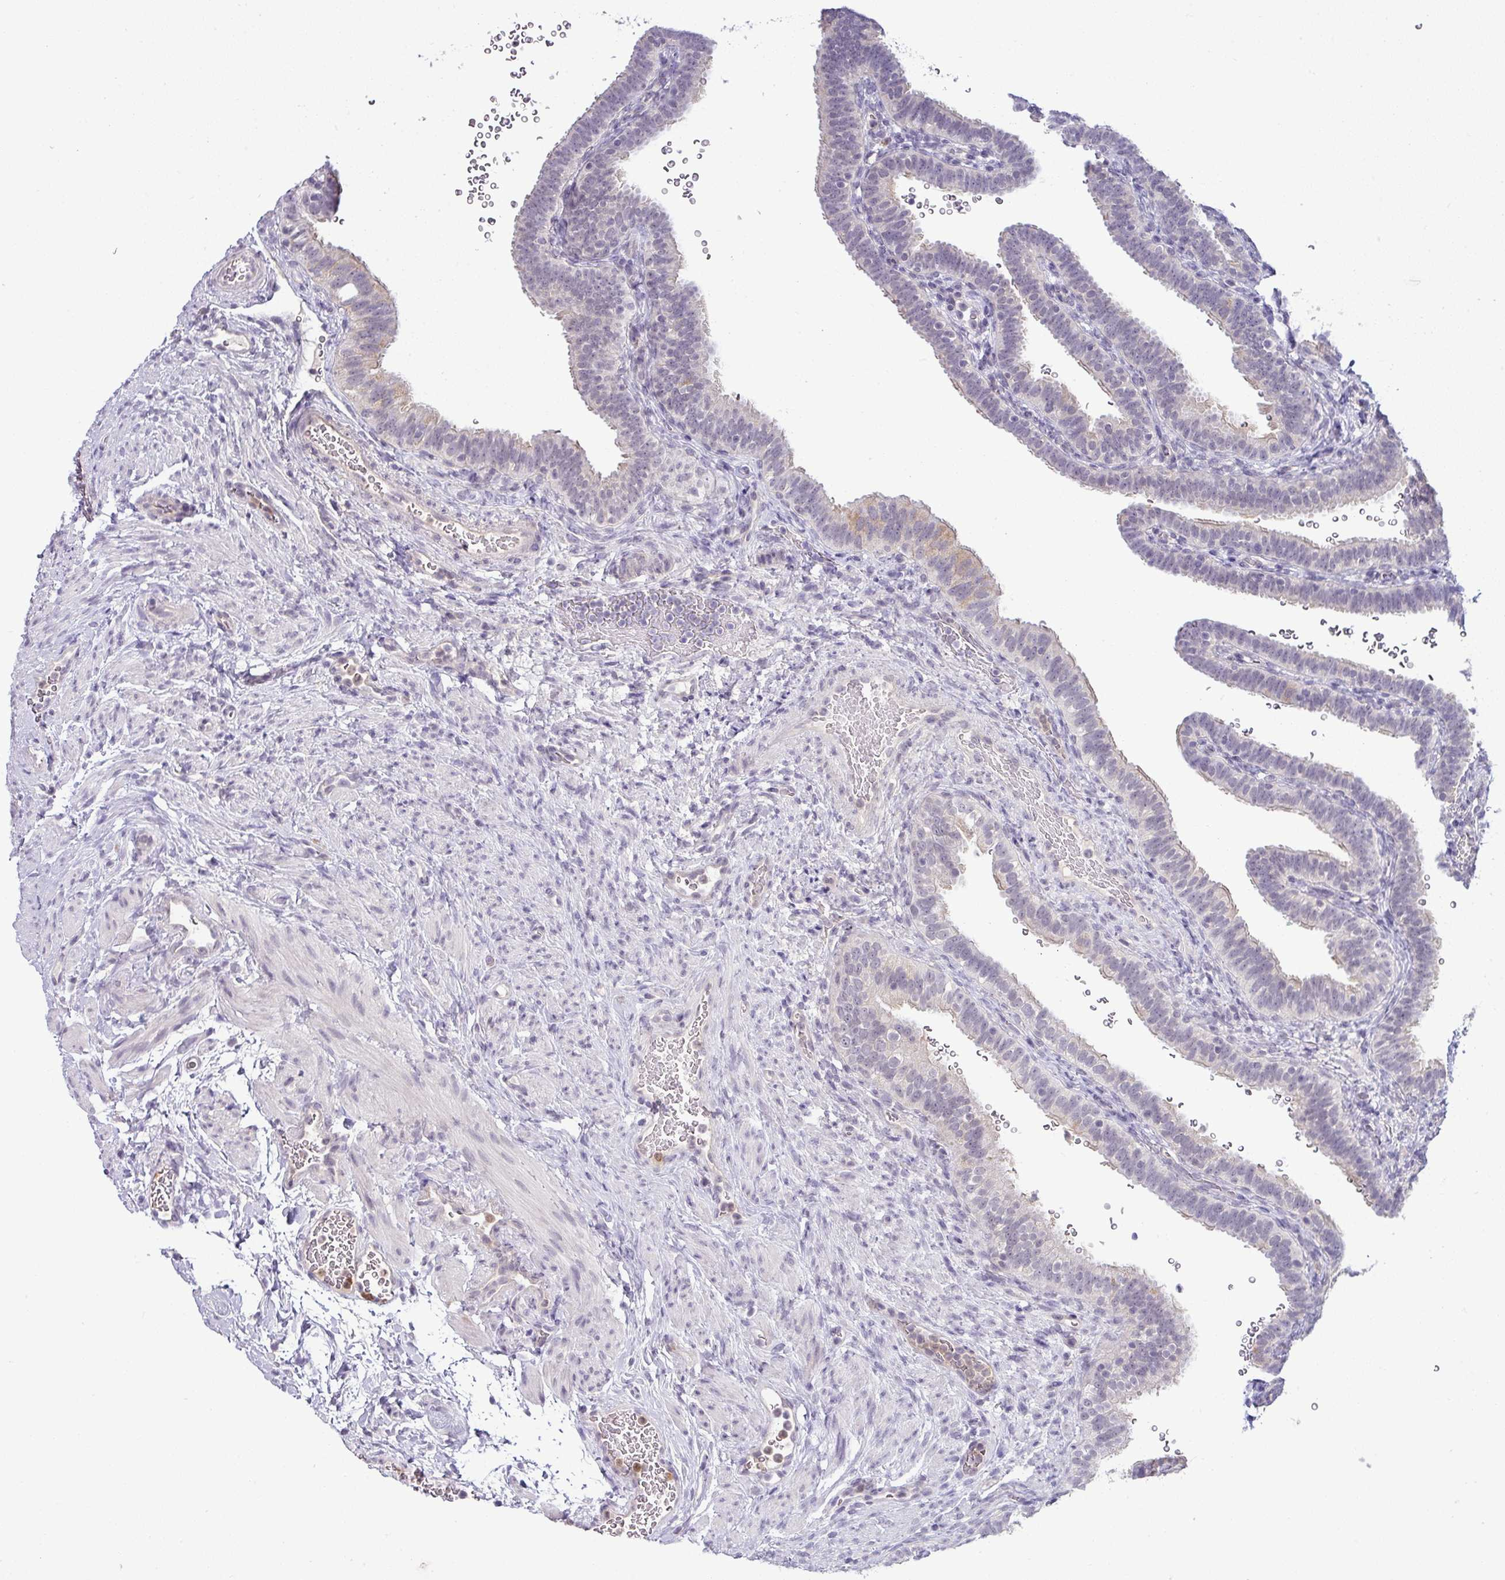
{"staining": {"intensity": "negative", "quantity": "none", "location": "none"}, "tissue": "fallopian tube", "cell_type": "Glandular cells", "image_type": "normal", "snomed": [{"axis": "morphology", "description": "Normal tissue, NOS"}, {"axis": "topography", "description": "Fallopian tube"}], "caption": "DAB immunohistochemical staining of benign fallopian tube reveals no significant expression in glandular cells.", "gene": "HBEGF", "patient": {"sex": "female", "age": 41}}